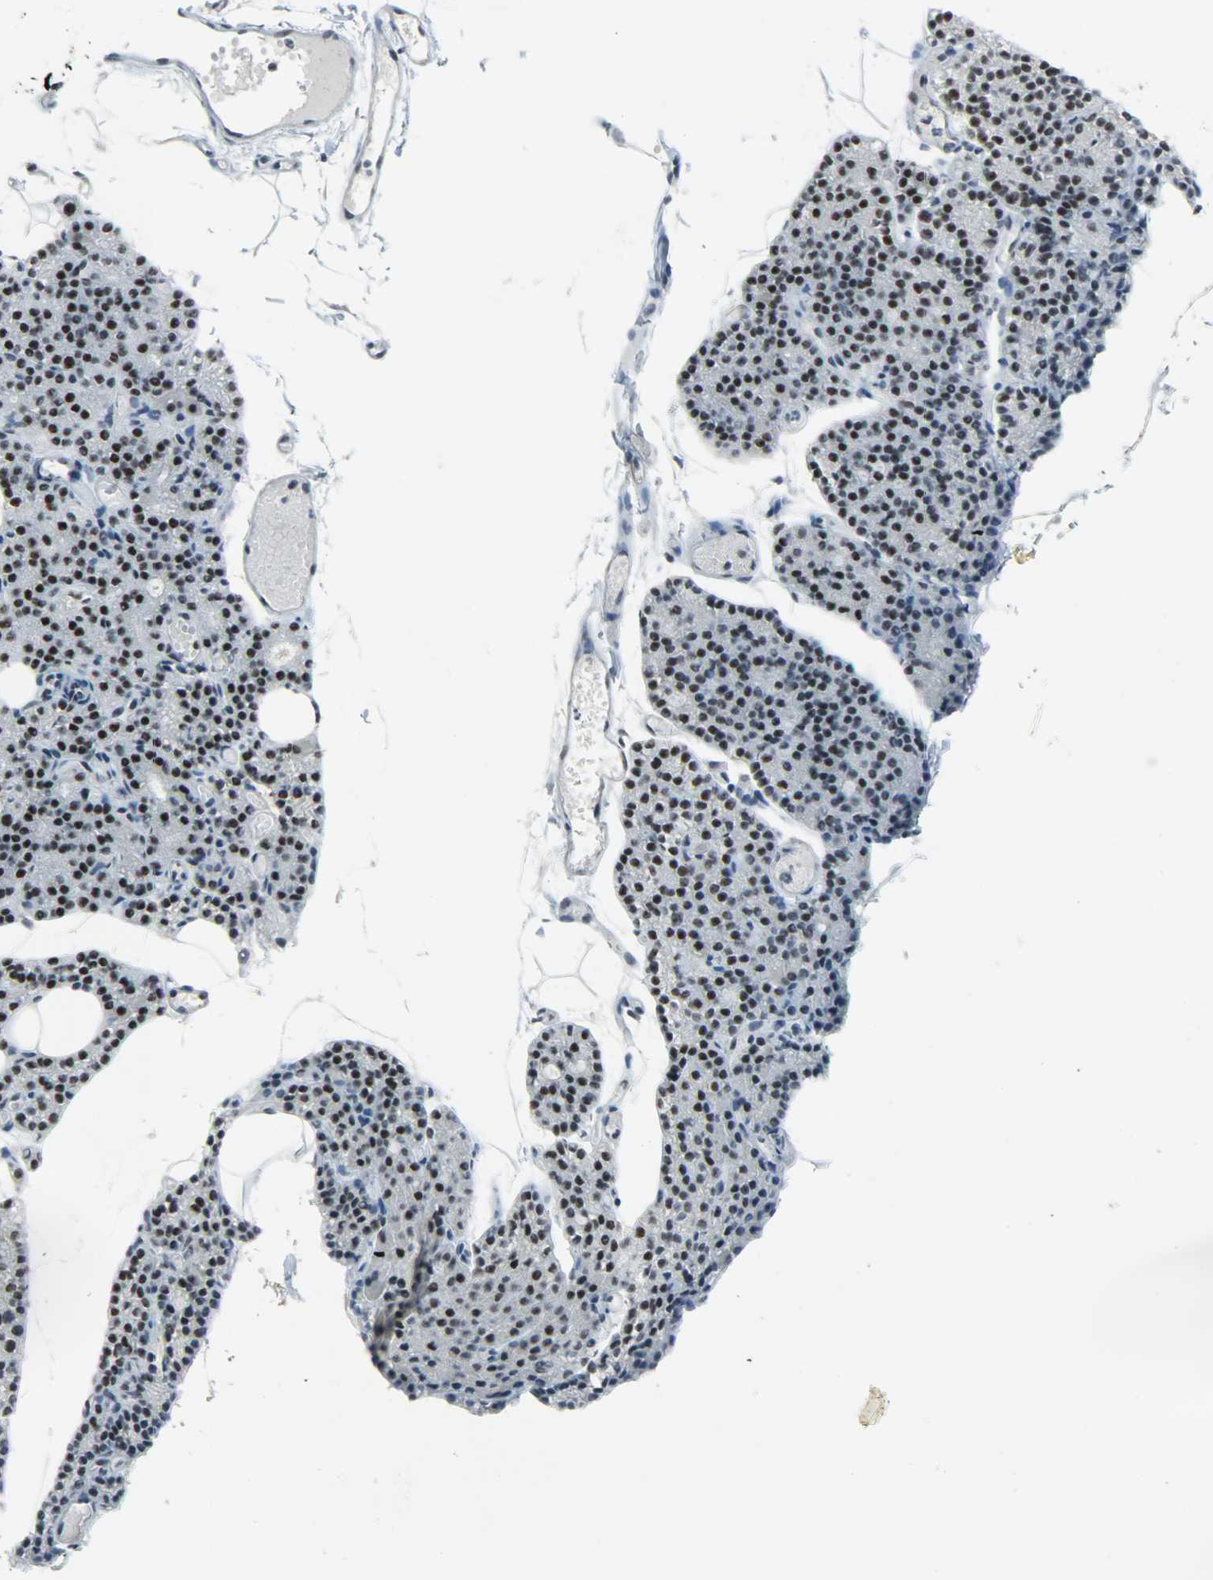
{"staining": {"intensity": "strong", "quantity": ">75%", "location": "nuclear"}, "tissue": "parathyroid gland", "cell_type": "Glandular cells", "image_type": "normal", "snomed": [{"axis": "morphology", "description": "Normal tissue, NOS"}, {"axis": "topography", "description": "Parathyroid gland"}], "caption": "Immunohistochemistry (IHC) of unremarkable parathyroid gland exhibits high levels of strong nuclear positivity in about >75% of glandular cells.", "gene": "SNRPA", "patient": {"sex": "female", "age": 60}}